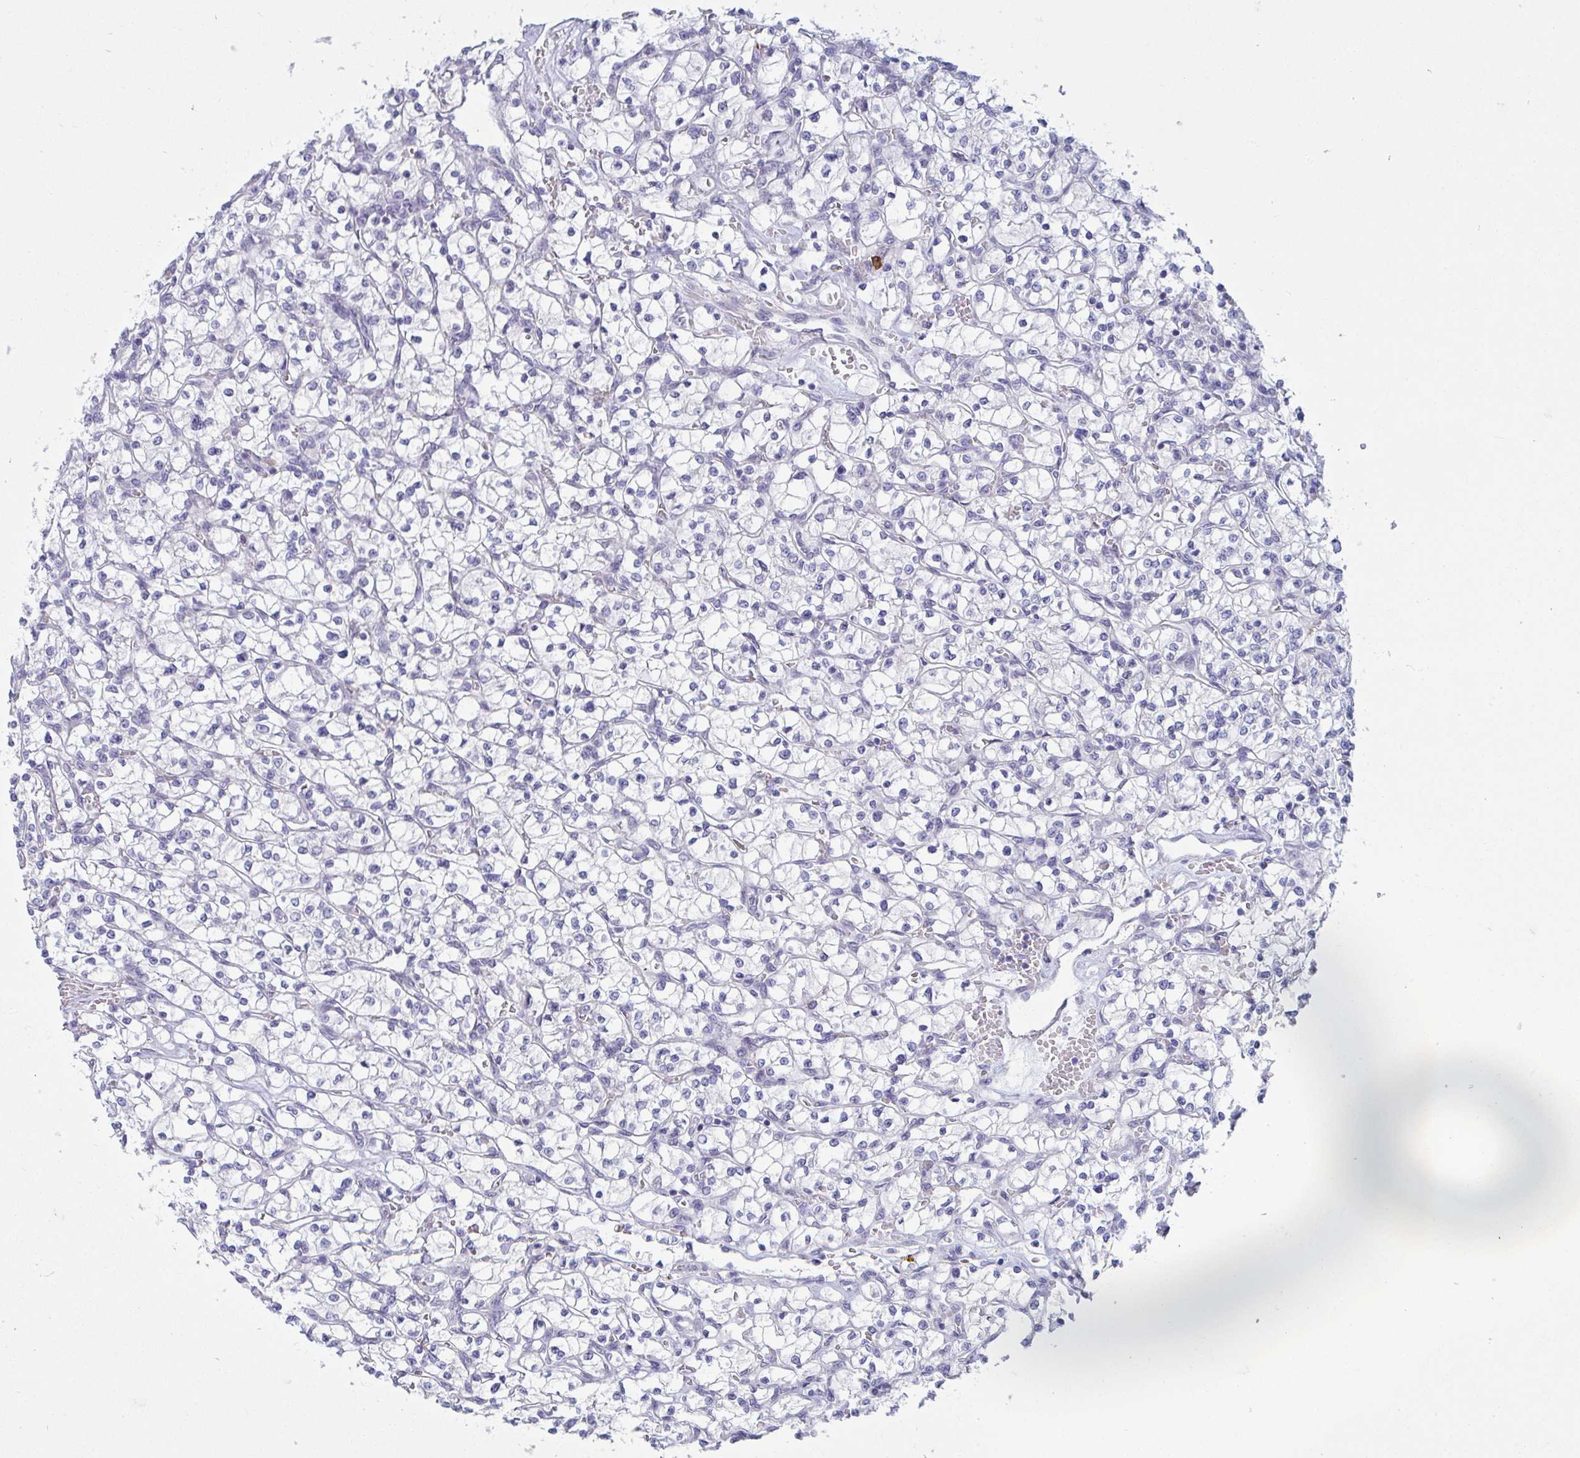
{"staining": {"intensity": "negative", "quantity": "none", "location": "none"}, "tissue": "renal cancer", "cell_type": "Tumor cells", "image_type": "cancer", "snomed": [{"axis": "morphology", "description": "Adenocarcinoma, NOS"}, {"axis": "topography", "description": "Kidney"}], "caption": "Renal cancer stained for a protein using IHC displays no positivity tumor cells.", "gene": "TAS2R38", "patient": {"sex": "female", "age": 64}}